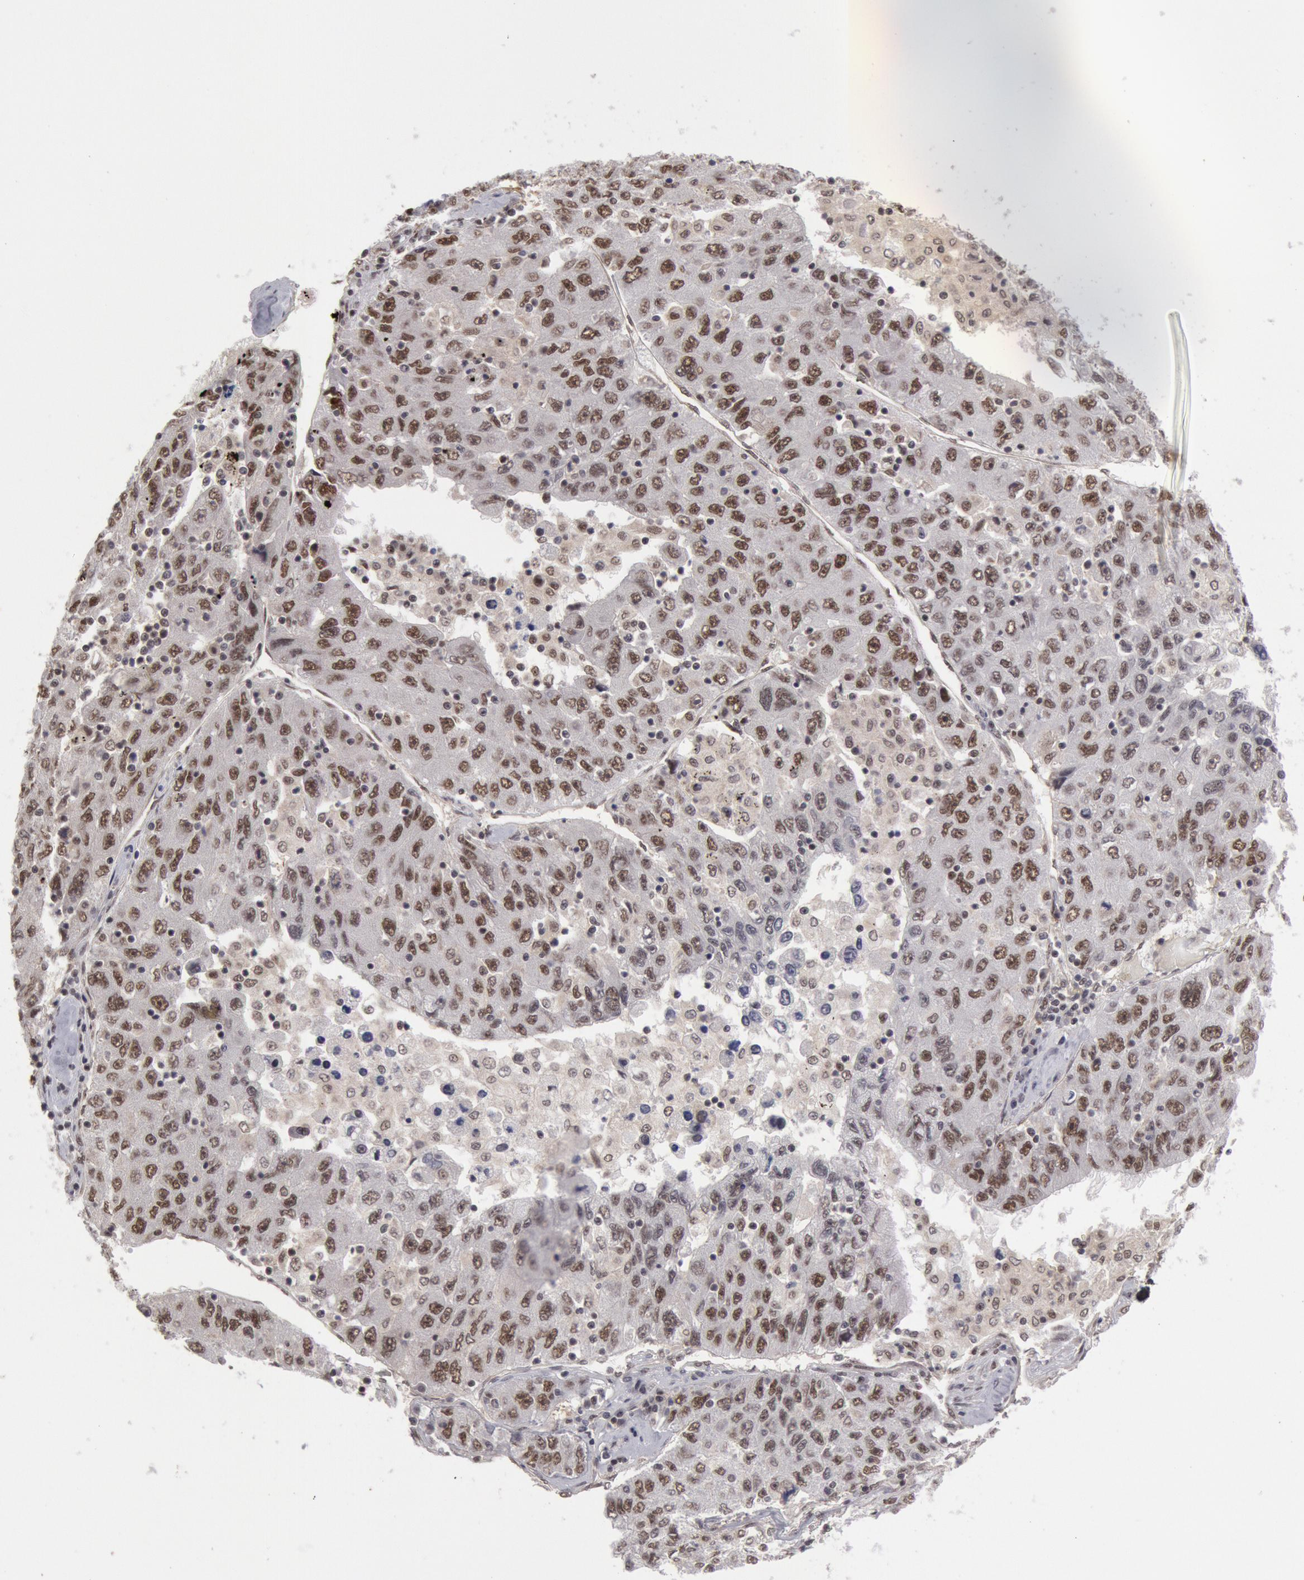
{"staining": {"intensity": "moderate", "quantity": "25%-75%", "location": "nuclear"}, "tissue": "liver cancer", "cell_type": "Tumor cells", "image_type": "cancer", "snomed": [{"axis": "morphology", "description": "Carcinoma, Hepatocellular, NOS"}, {"axis": "topography", "description": "Liver"}], "caption": "Immunohistochemistry (DAB) staining of liver hepatocellular carcinoma shows moderate nuclear protein staining in approximately 25%-75% of tumor cells. (DAB = brown stain, brightfield microscopy at high magnification).", "gene": "PPP4R3B", "patient": {"sex": "male", "age": 49}}